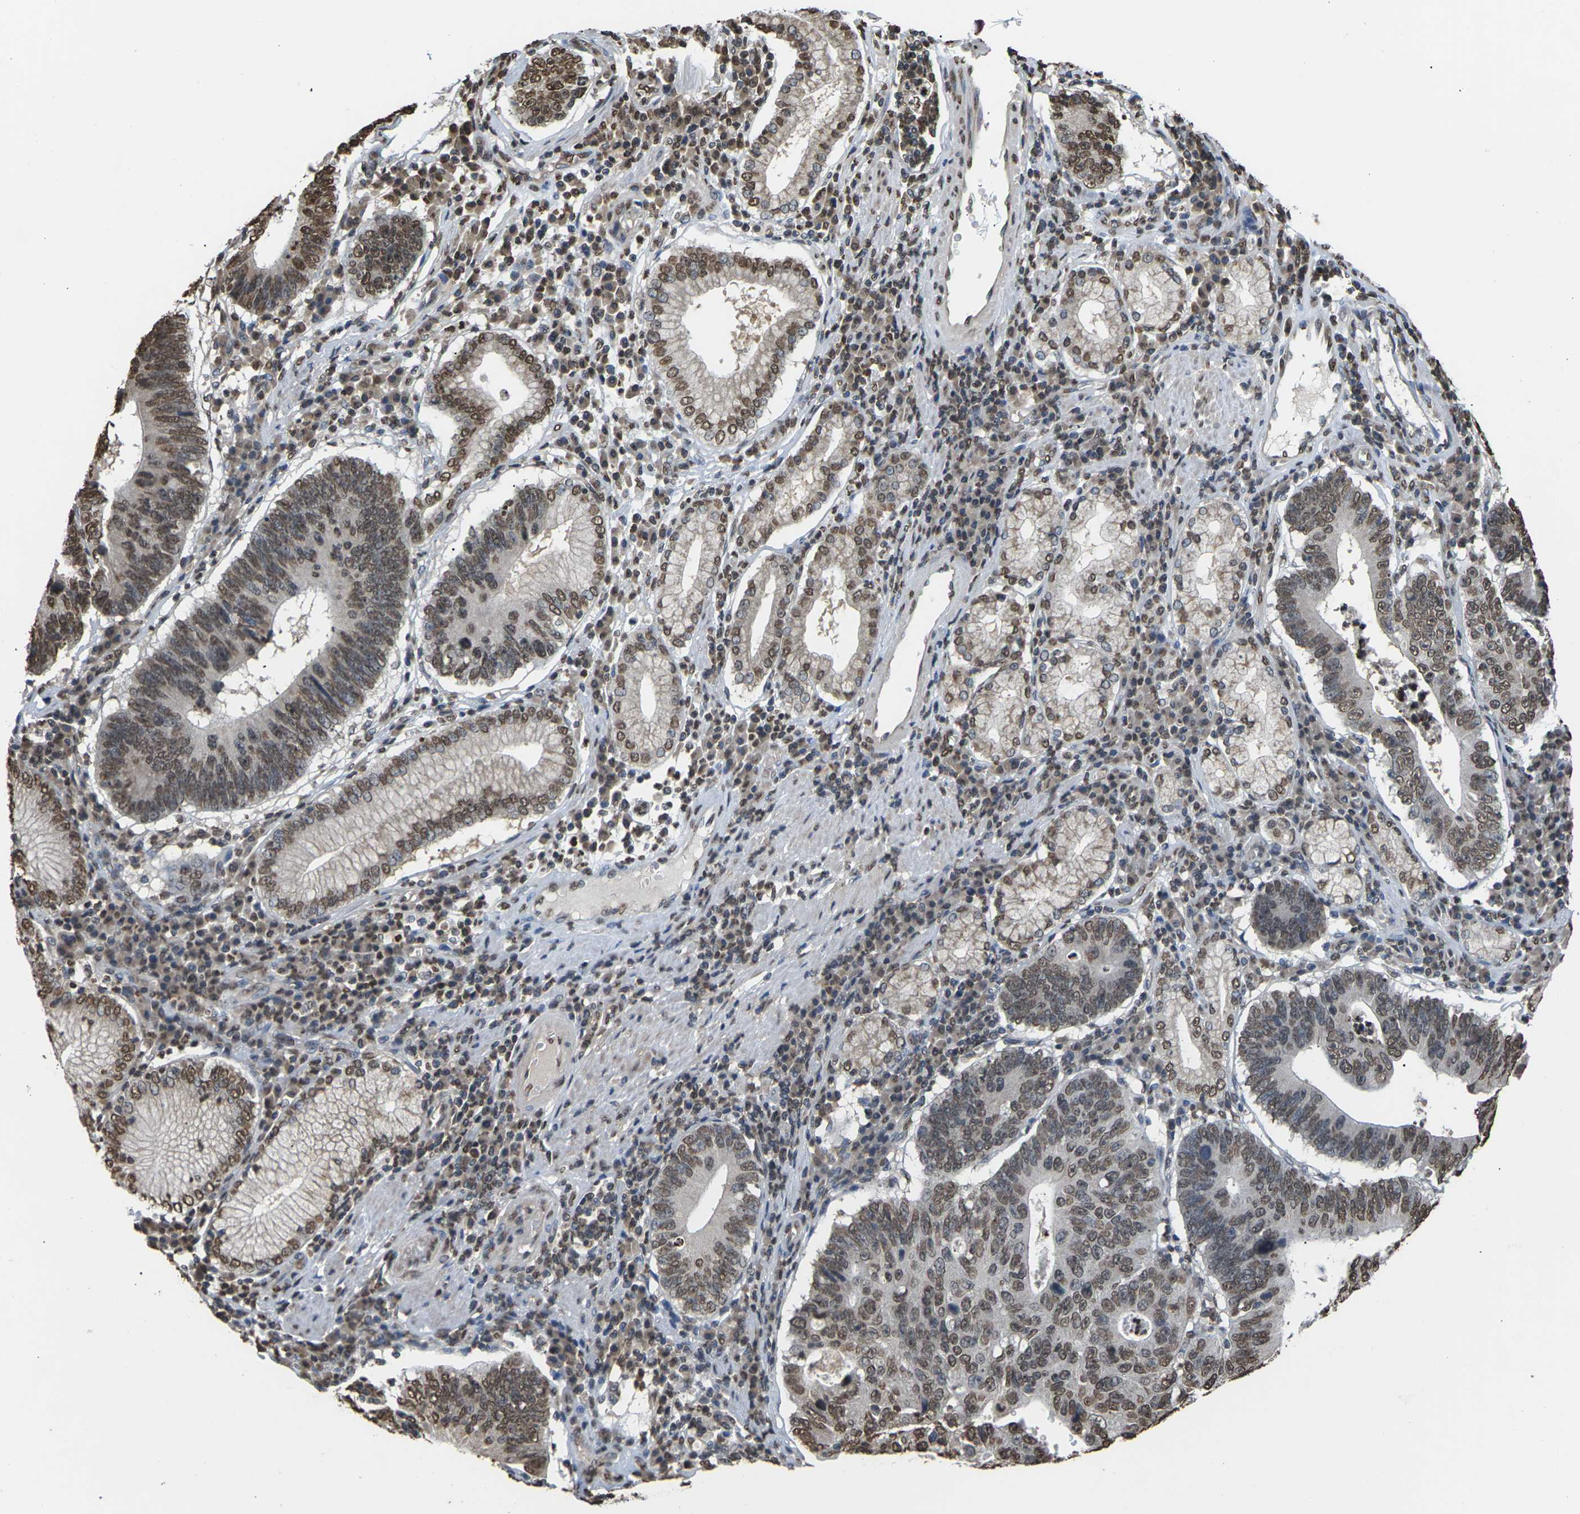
{"staining": {"intensity": "moderate", "quantity": ">75%", "location": "nuclear"}, "tissue": "stomach cancer", "cell_type": "Tumor cells", "image_type": "cancer", "snomed": [{"axis": "morphology", "description": "Adenocarcinoma, NOS"}, {"axis": "topography", "description": "Stomach"}], "caption": "Stomach adenocarcinoma stained for a protein (brown) displays moderate nuclear positive staining in about >75% of tumor cells.", "gene": "EMSY", "patient": {"sex": "male", "age": 59}}